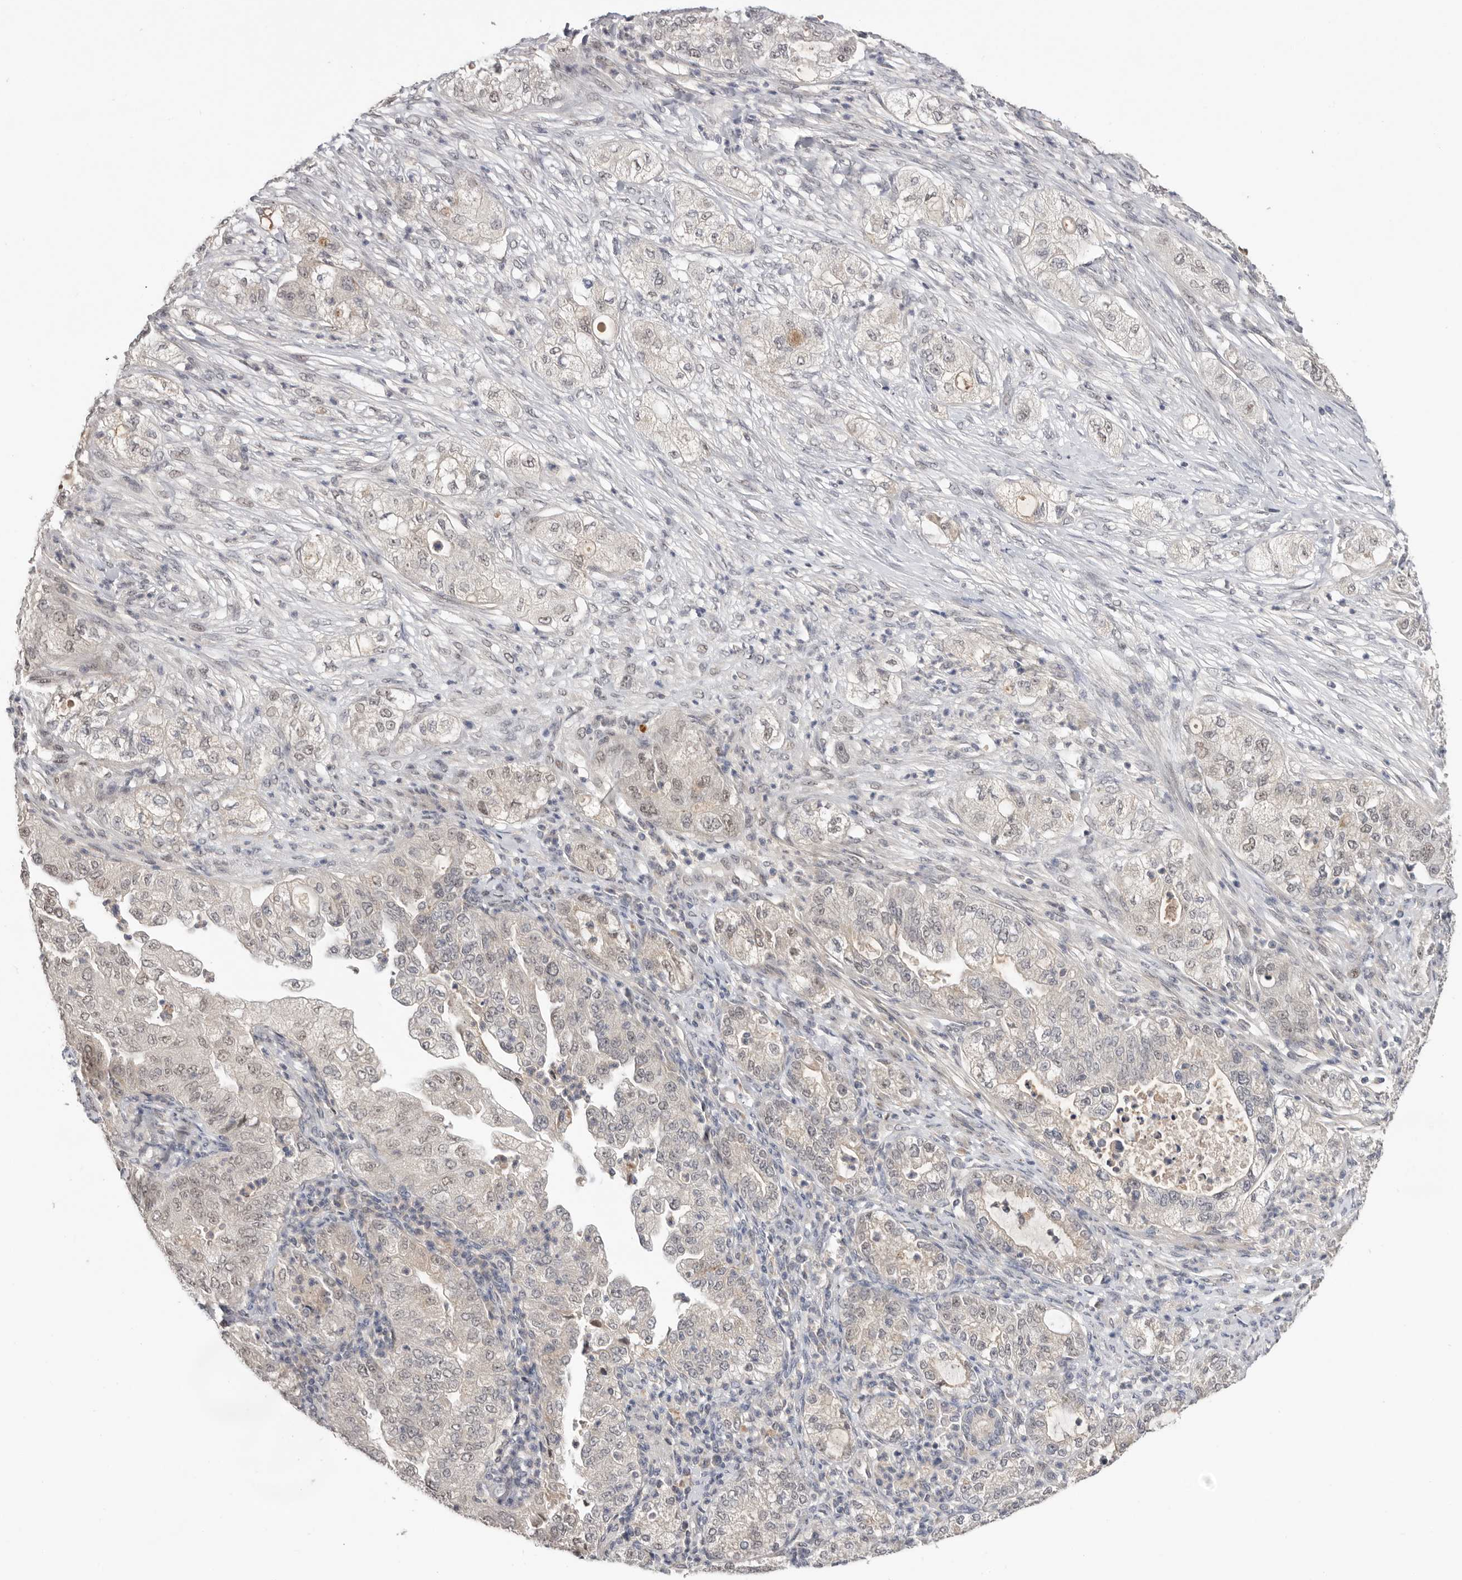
{"staining": {"intensity": "weak", "quantity": "25%-75%", "location": "nuclear"}, "tissue": "pancreatic cancer", "cell_type": "Tumor cells", "image_type": "cancer", "snomed": [{"axis": "morphology", "description": "Adenocarcinoma, NOS"}, {"axis": "topography", "description": "Pancreas"}], "caption": "A low amount of weak nuclear positivity is seen in about 25%-75% of tumor cells in pancreatic cancer tissue.", "gene": "BRCA2", "patient": {"sex": "female", "age": 78}}